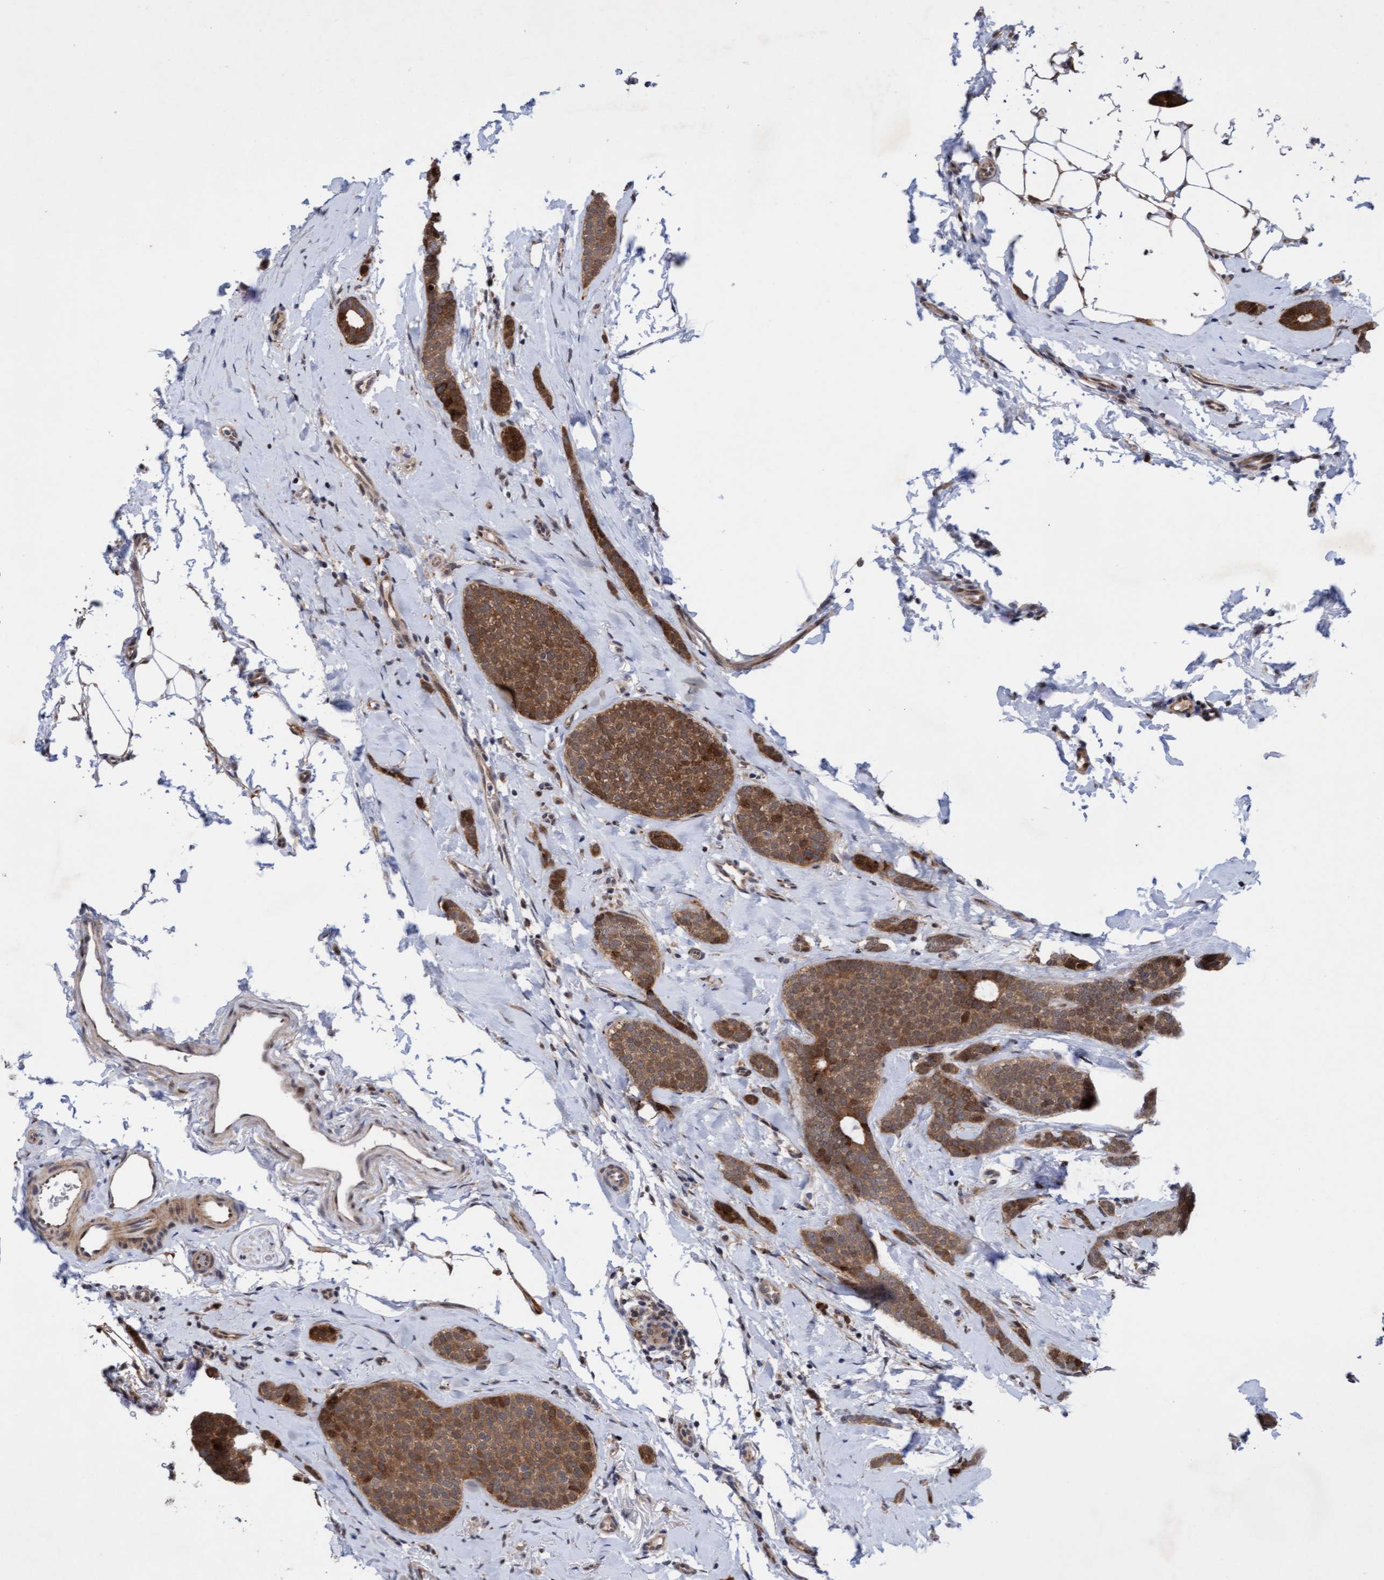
{"staining": {"intensity": "moderate", "quantity": ">75%", "location": "cytoplasmic/membranous"}, "tissue": "breast cancer", "cell_type": "Tumor cells", "image_type": "cancer", "snomed": [{"axis": "morphology", "description": "Lobular carcinoma"}, {"axis": "topography", "description": "Skin"}, {"axis": "topography", "description": "Breast"}], "caption": "This image reveals lobular carcinoma (breast) stained with immunohistochemistry (IHC) to label a protein in brown. The cytoplasmic/membranous of tumor cells show moderate positivity for the protein. Nuclei are counter-stained blue.", "gene": "TANC2", "patient": {"sex": "female", "age": 46}}